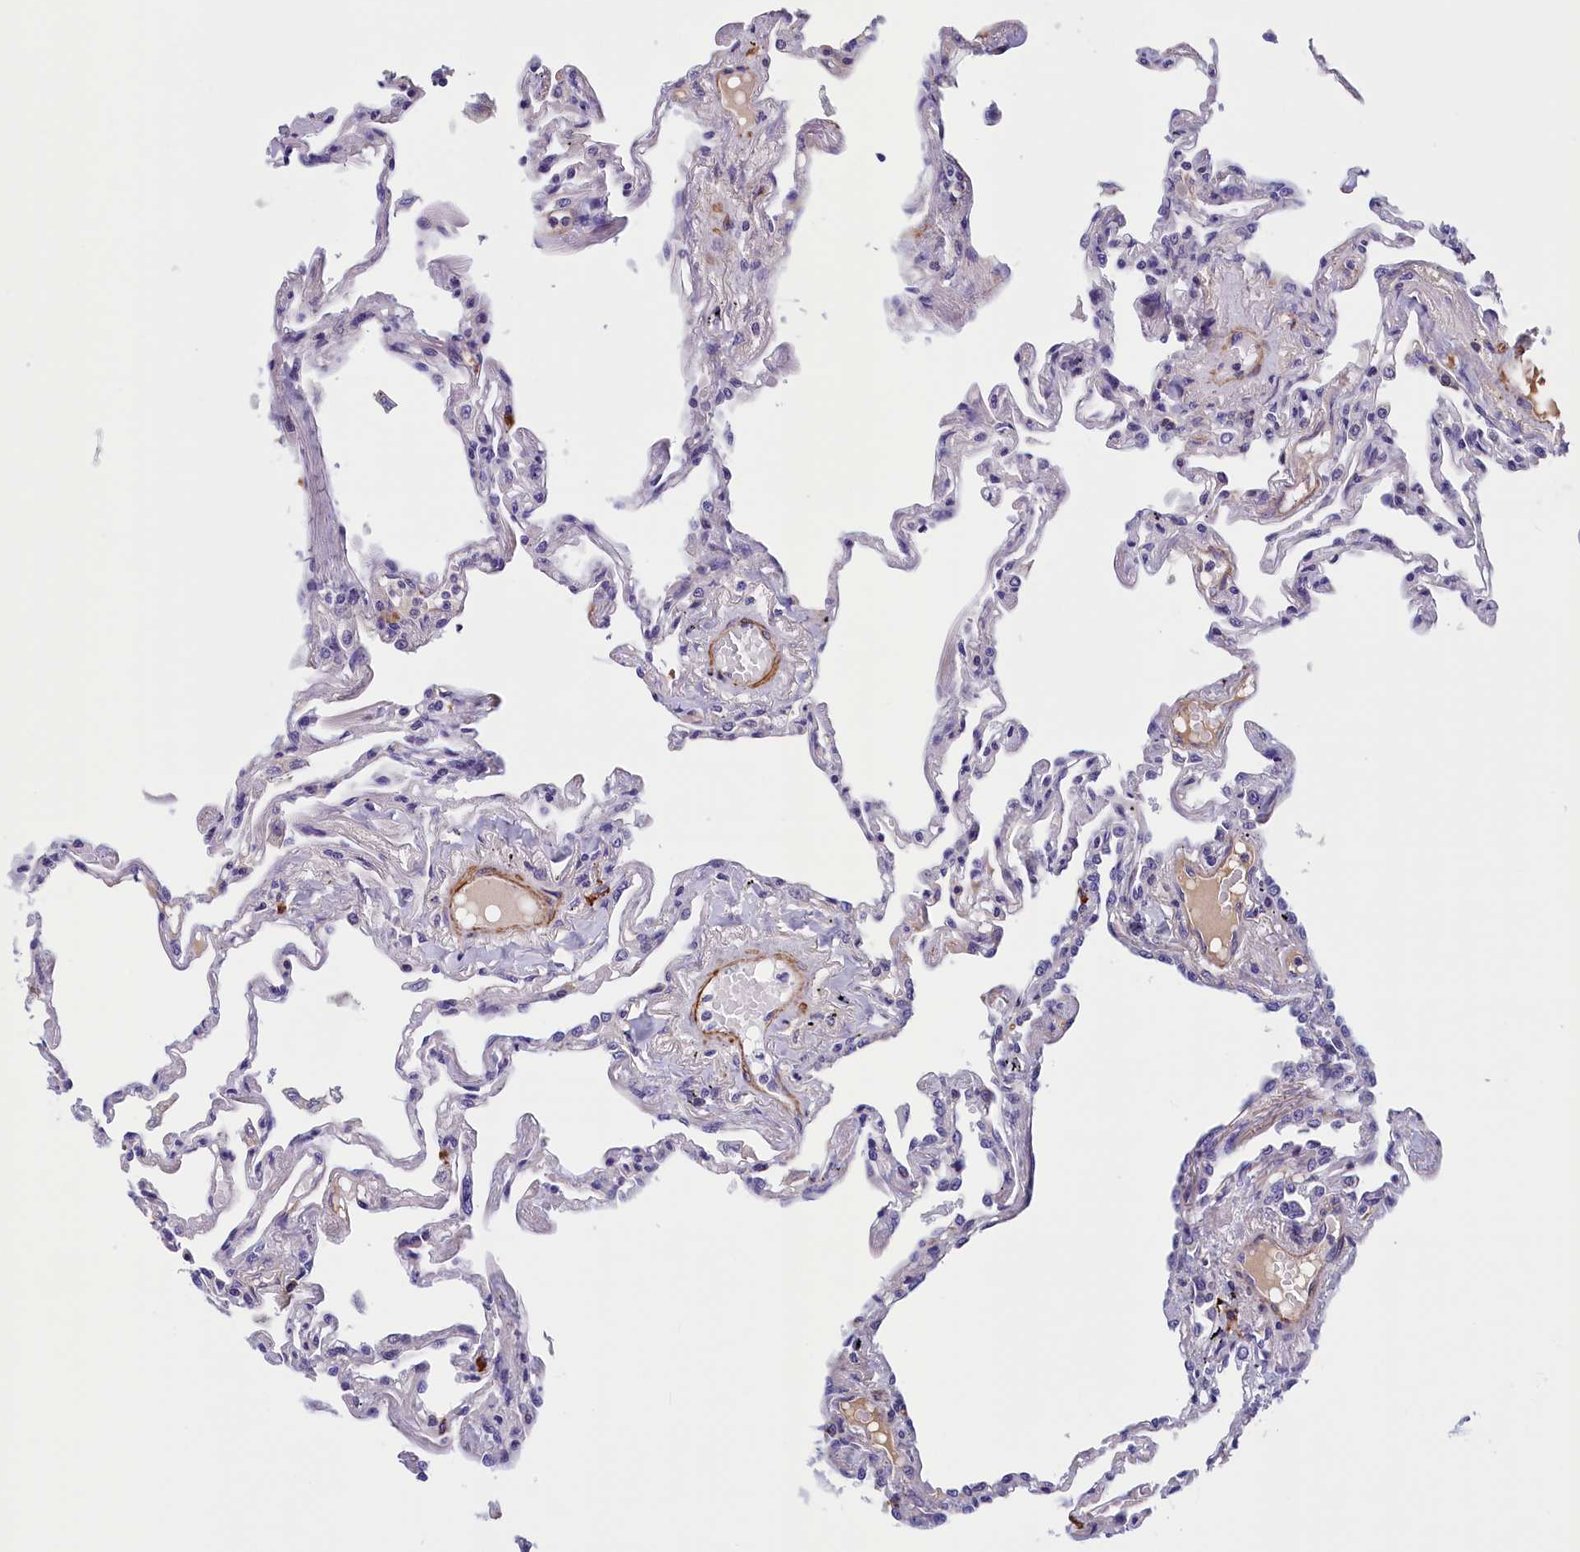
{"staining": {"intensity": "negative", "quantity": "none", "location": "none"}, "tissue": "lung", "cell_type": "Alveolar cells", "image_type": "normal", "snomed": [{"axis": "morphology", "description": "Normal tissue, NOS"}, {"axis": "topography", "description": "Lung"}], "caption": "DAB (3,3'-diaminobenzidine) immunohistochemical staining of unremarkable human lung demonstrates no significant expression in alveolar cells.", "gene": "BCL2L13", "patient": {"sex": "female", "age": 67}}